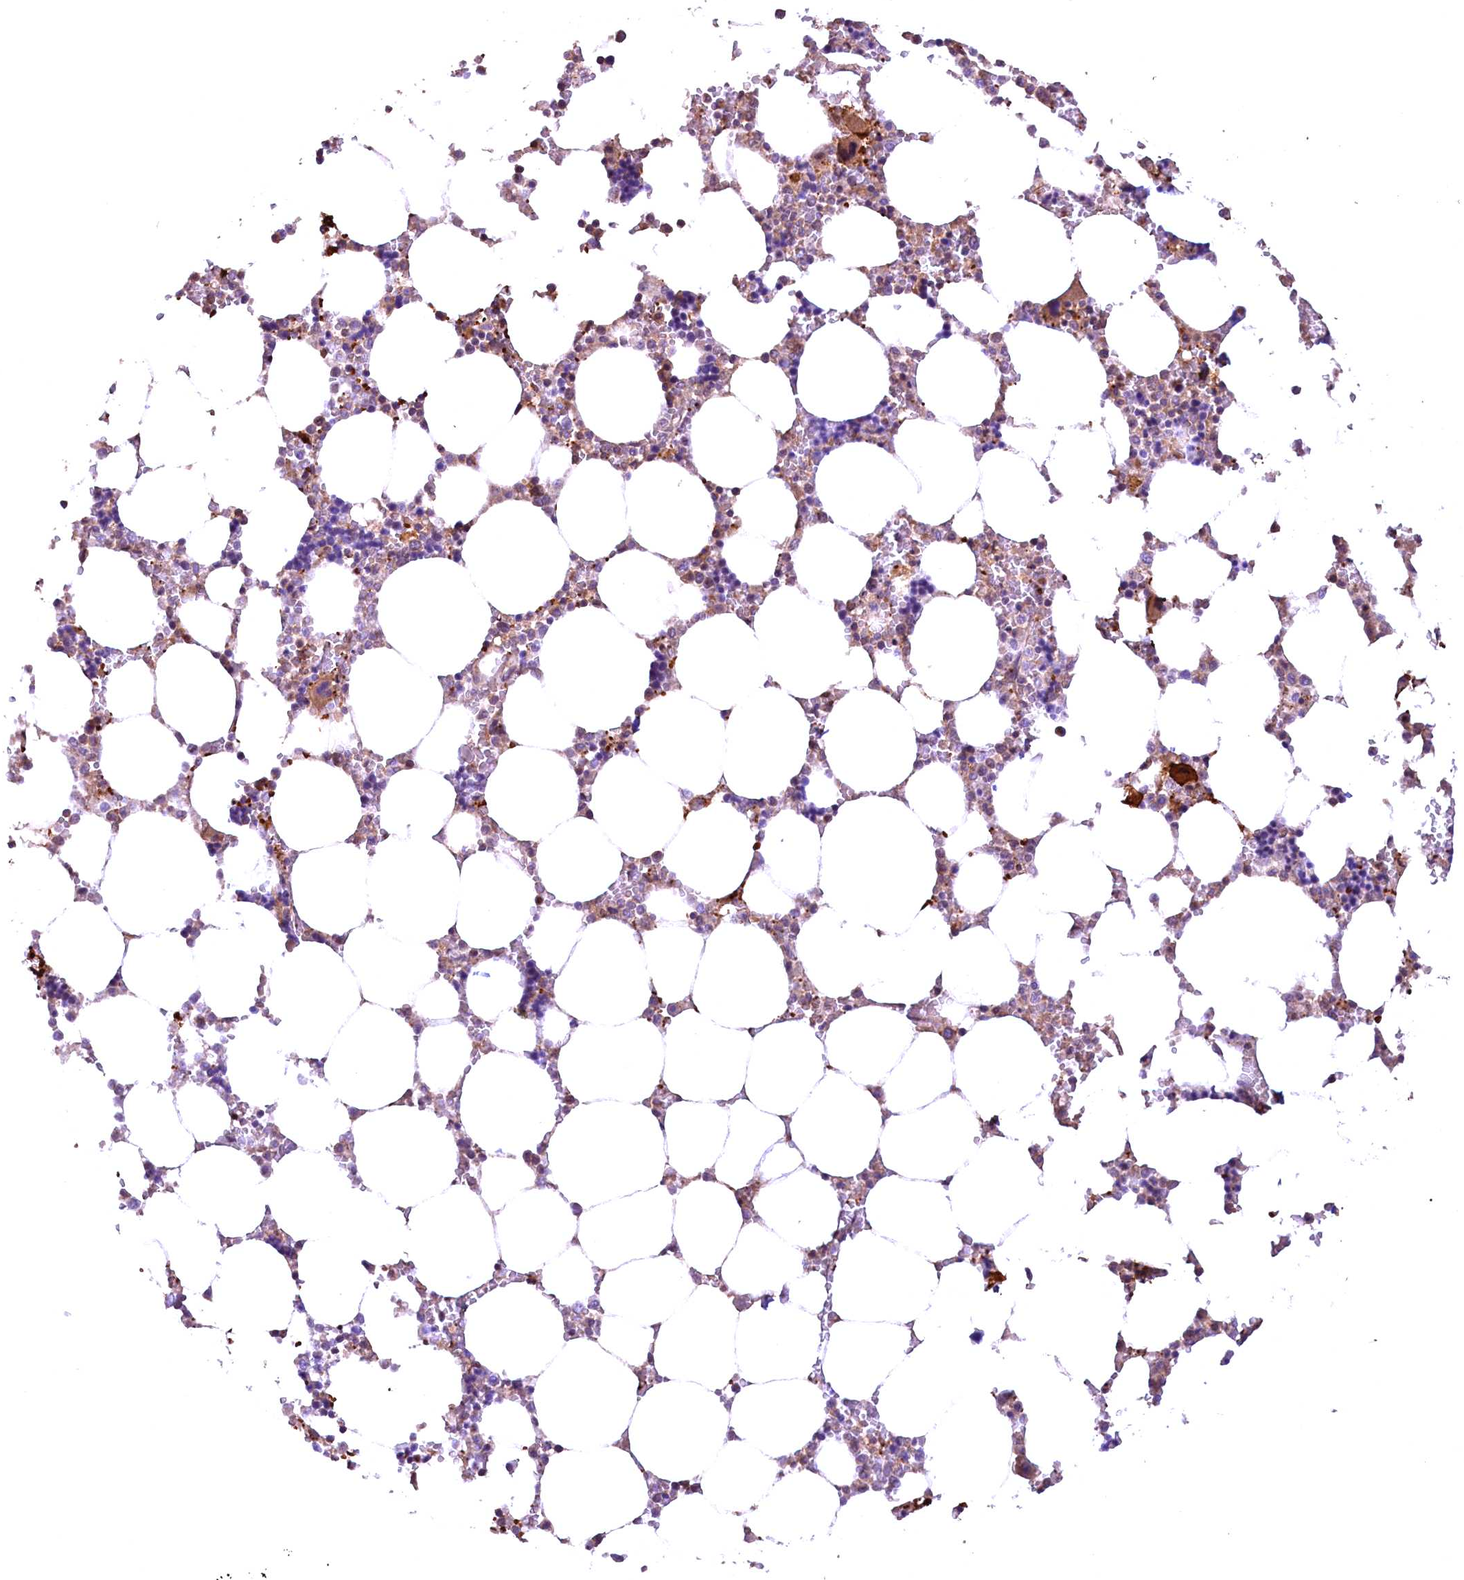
{"staining": {"intensity": "strong", "quantity": "<25%", "location": "cytoplasmic/membranous"}, "tissue": "bone marrow", "cell_type": "Hematopoietic cells", "image_type": "normal", "snomed": [{"axis": "morphology", "description": "Normal tissue, NOS"}, {"axis": "topography", "description": "Bone marrow"}], "caption": "Immunohistochemistry of unremarkable human bone marrow shows medium levels of strong cytoplasmic/membranous positivity in approximately <25% of hematopoietic cells.", "gene": "FUZ", "patient": {"sex": "male", "age": 64}}